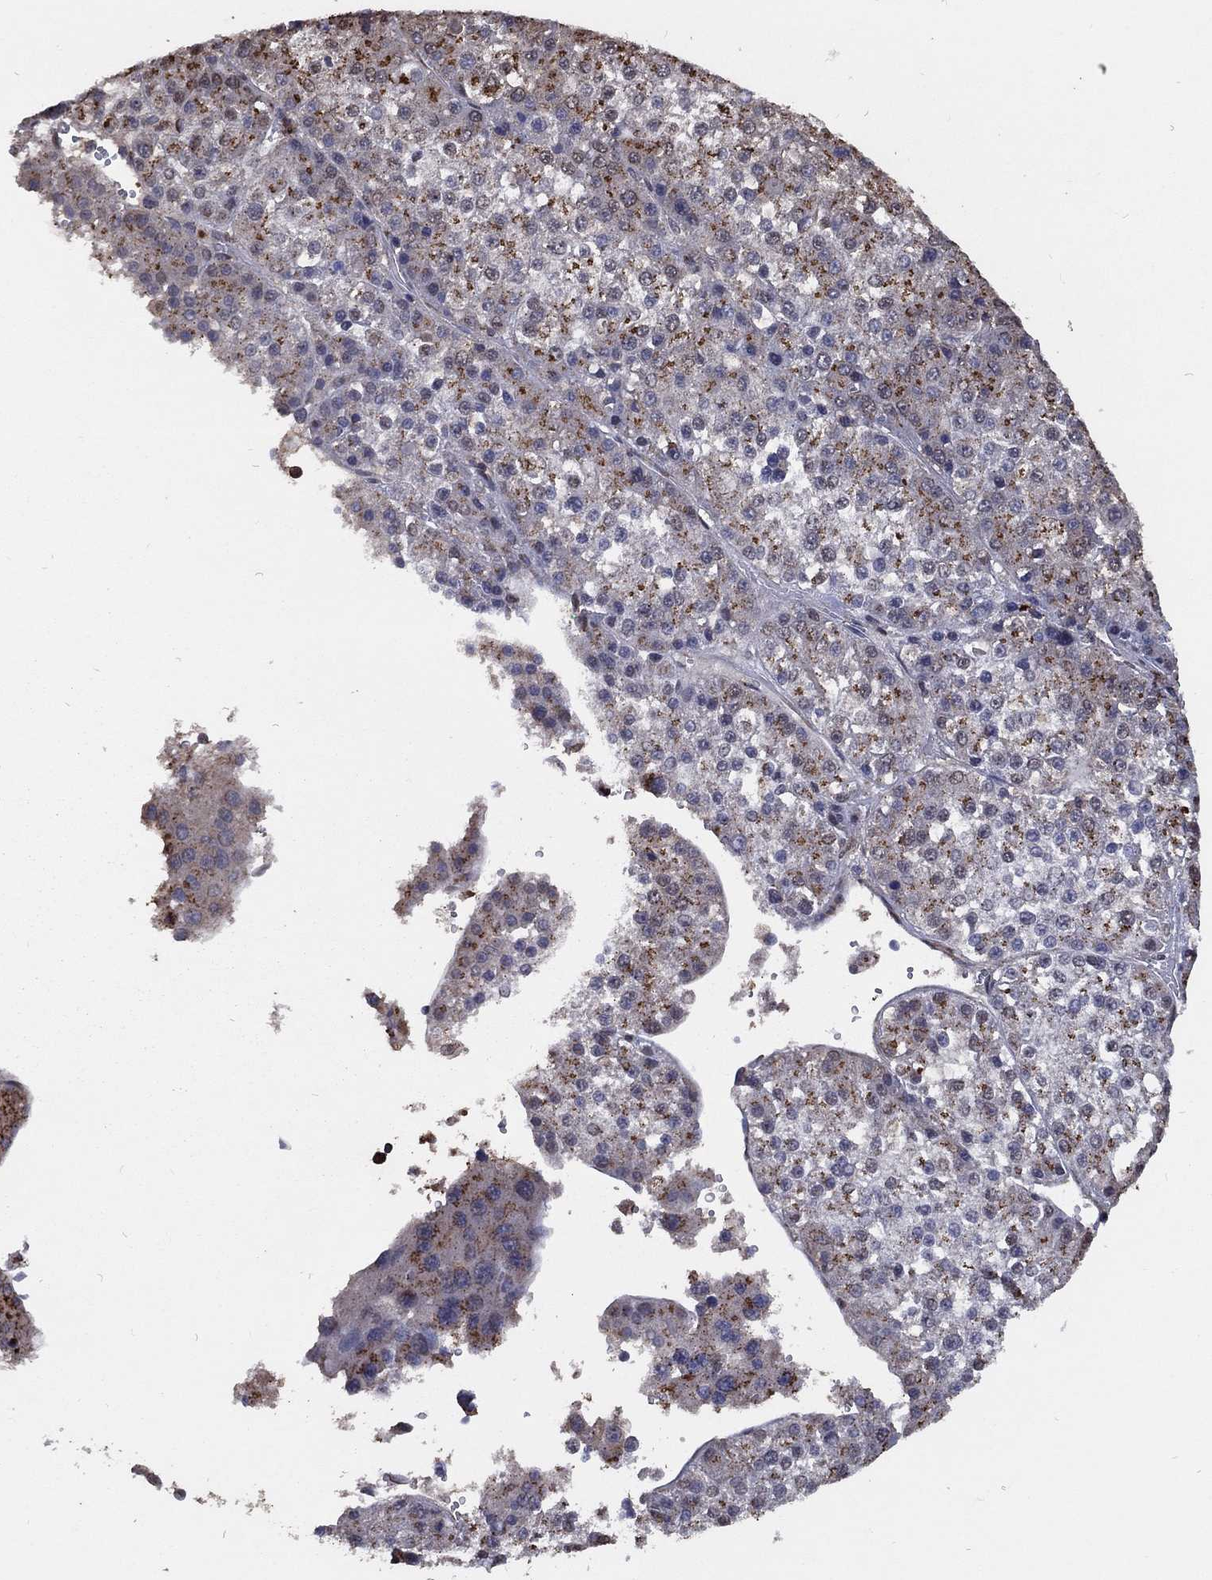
{"staining": {"intensity": "moderate", "quantity": ">75%", "location": "cytoplasmic/membranous"}, "tissue": "liver cancer", "cell_type": "Tumor cells", "image_type": "cancer", "snomed": [{"axis": "morphology", "description": "Carcinoma, Hepatocellular, NOS"}, {"axis": "topography", "description": "Liver"}], "caption": "The histopathology image demonstrates immunohistochemical staining of liver cancer. There is moderate cytoplasmic/membranous staining is present in approximately >75% of tumor cells.", "gene": "GPR183", "patient": {"sex": "female", "age": 73}}